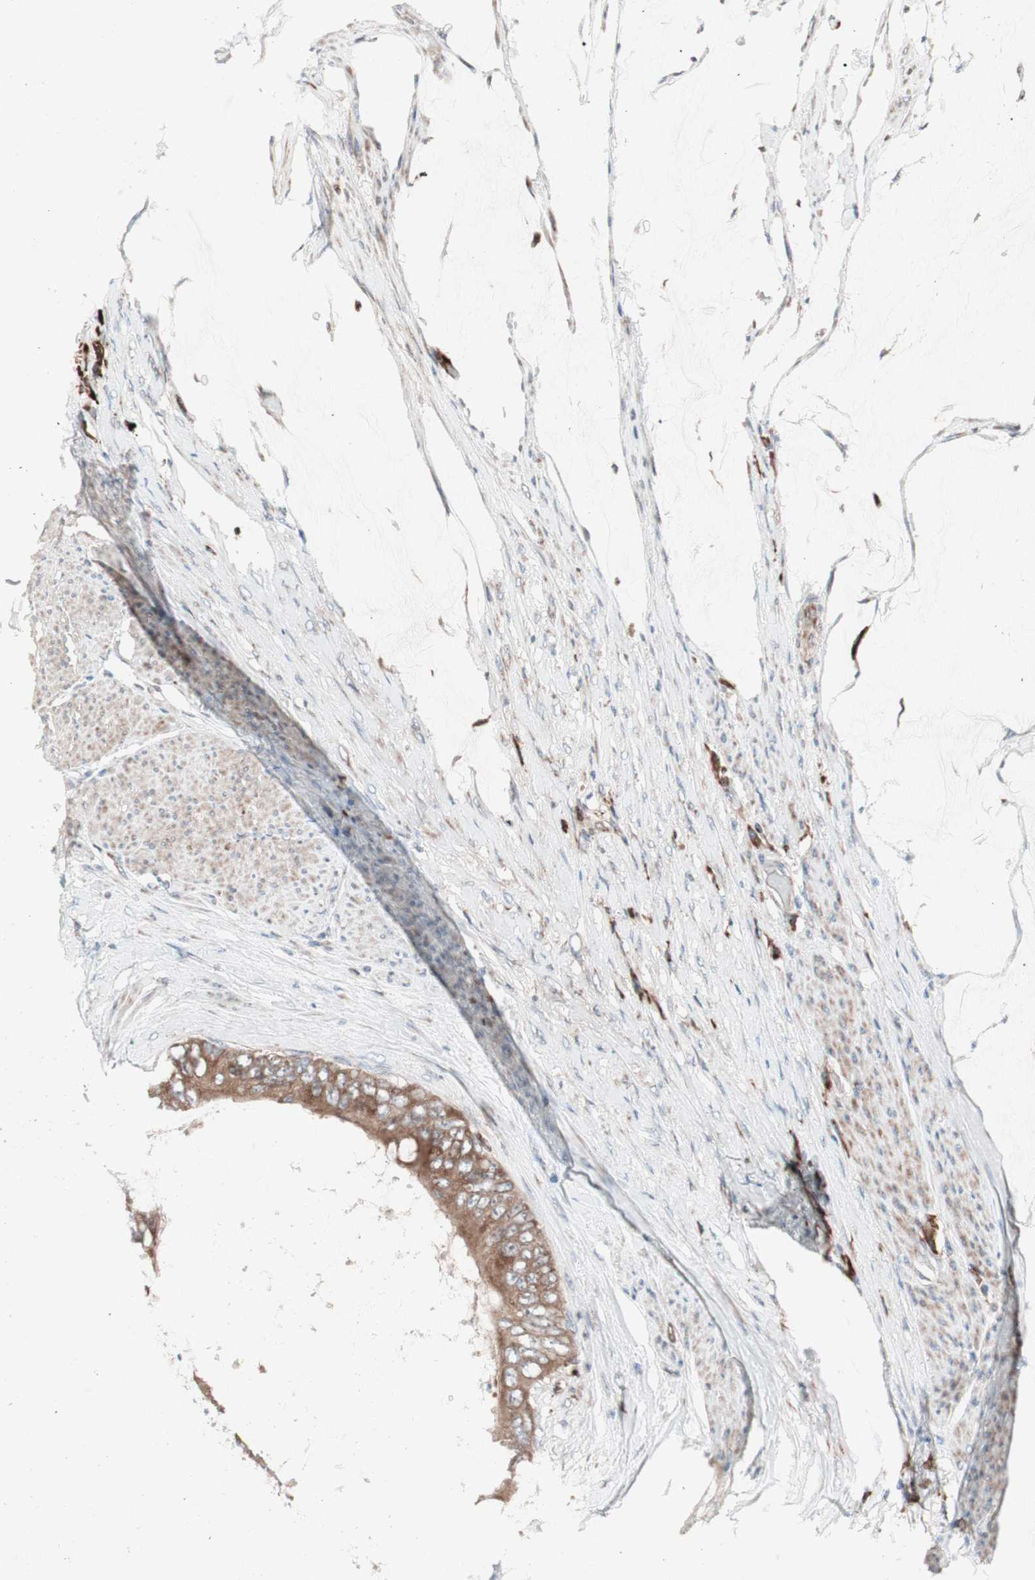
{"staining": {"intensity": "moderate", "quantity": ">75%", "location": "cytoplasmic/membranous"}, "tissue": "colorectal cancer", "cell_type": "Tumor cells", "image_type": "cancer", "snomed": [{"axis": "morphology", "description": "Normal tissue, NOS"}, {"axis": "morphology", "description": "Adenocarcinoma, NOS"}, {"axis": "topography", "description": "Rectum"}, {"axis": "topography", "description": "Peripheral nerve tissue"}], "caption": "There is medium levels of moderate cytoplasmic/membranous staining in tumor cells of colorectal adenocarcinoma, as demonstrated by immunohistochemical staining (brown color).", "gene": "FAAH", "patient": {"sex": "female", "age": 77}}